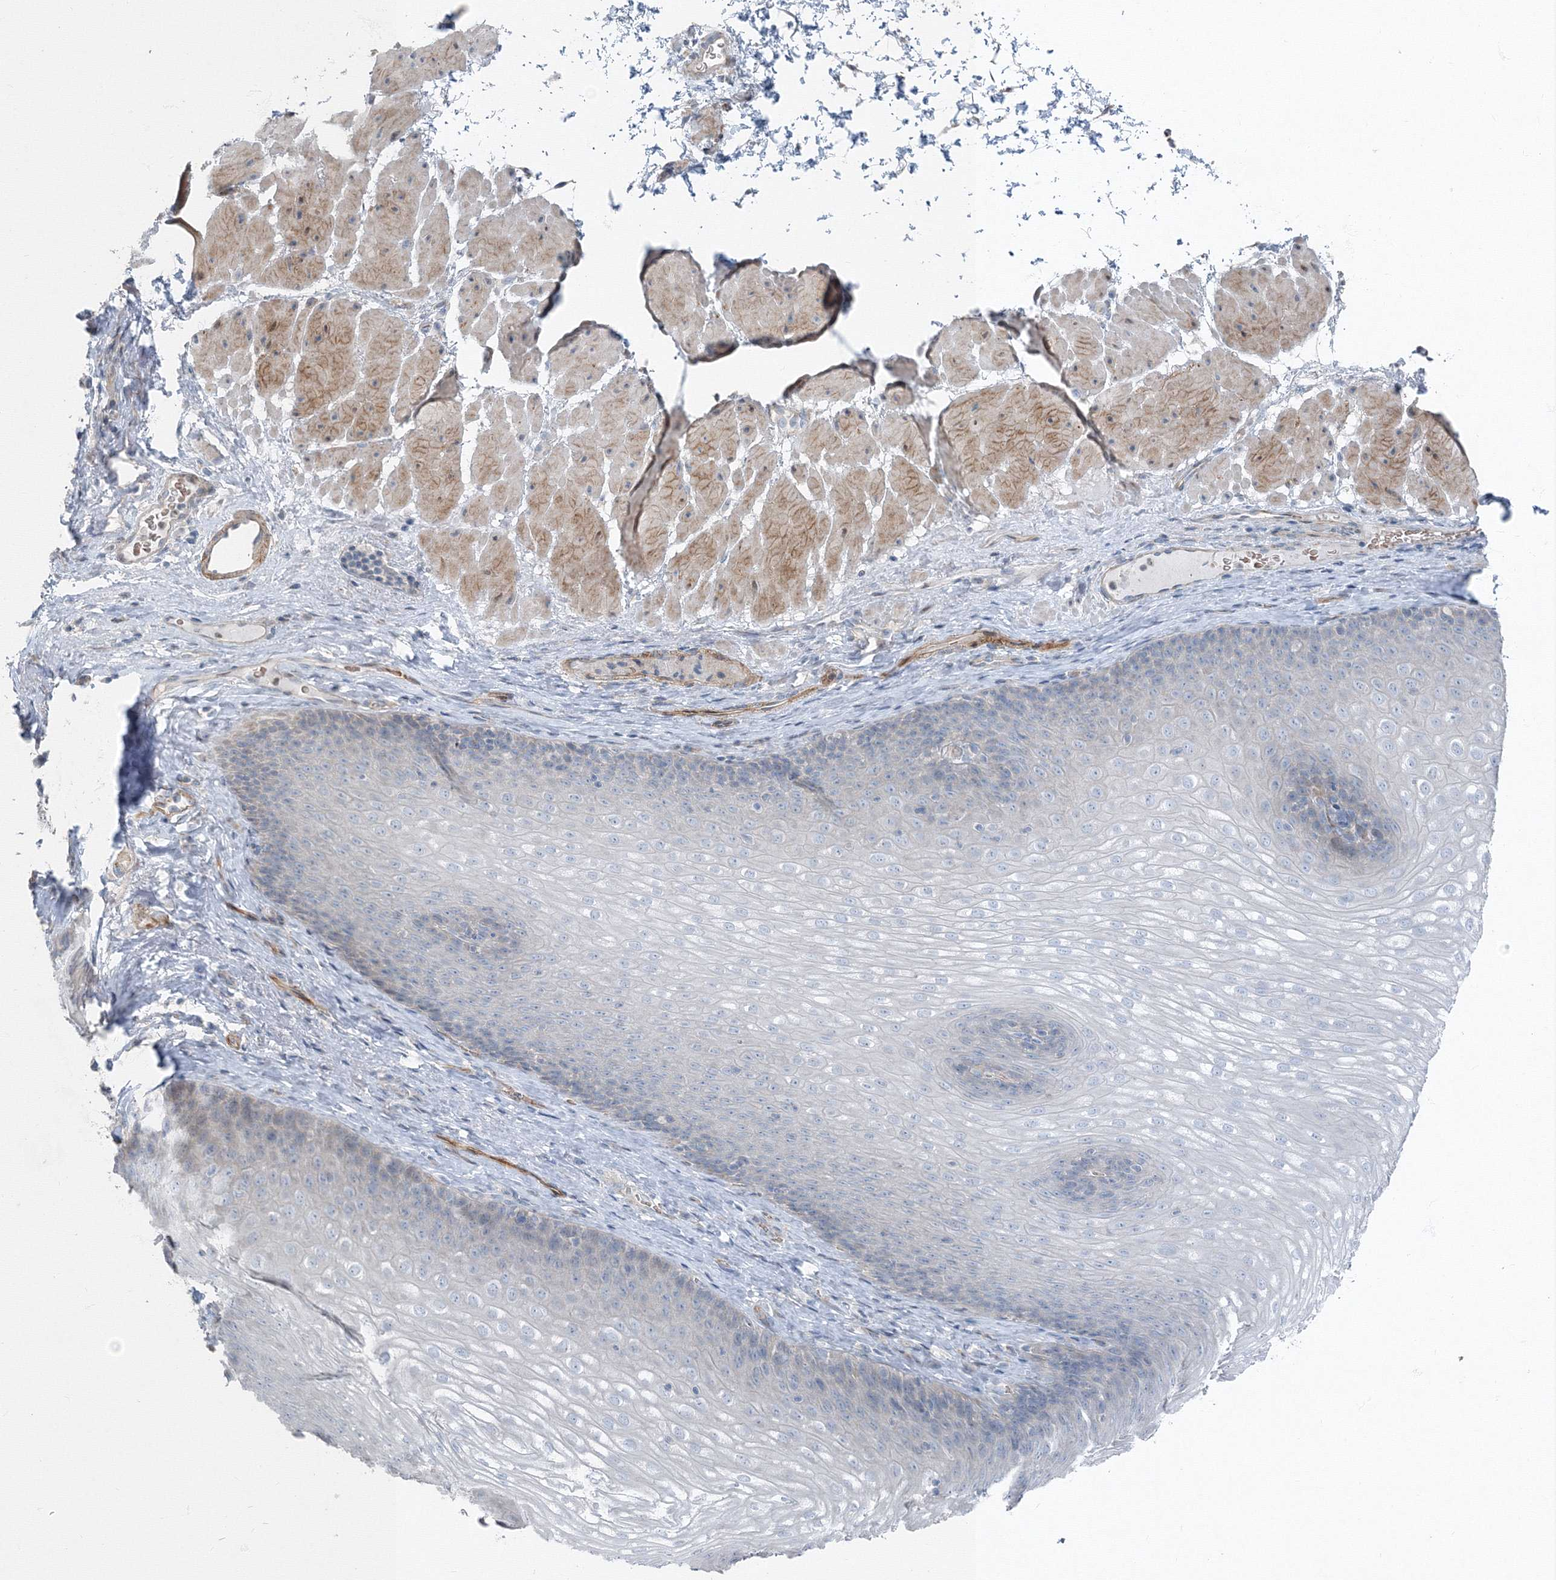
{"staining": {"intensity": "negative", "quantity": "none", "location": "none"}, "tissue": "esophagus", "cell_type": "Squamous epithelial cells", "image_type": "normal", "snomed": [{"axis": "morphology", "description": "Normal tissue, NOS"}, {"axis": "topography", "description": "Esophagus"}], "caption": "Squamous epithelial cells are negative for protein expression in benign human esophagus. (DAB immunohistochemistry (IHC), high magnification).", "gene": "AASDH", "patient": {"sex": "female", "age": 66}}